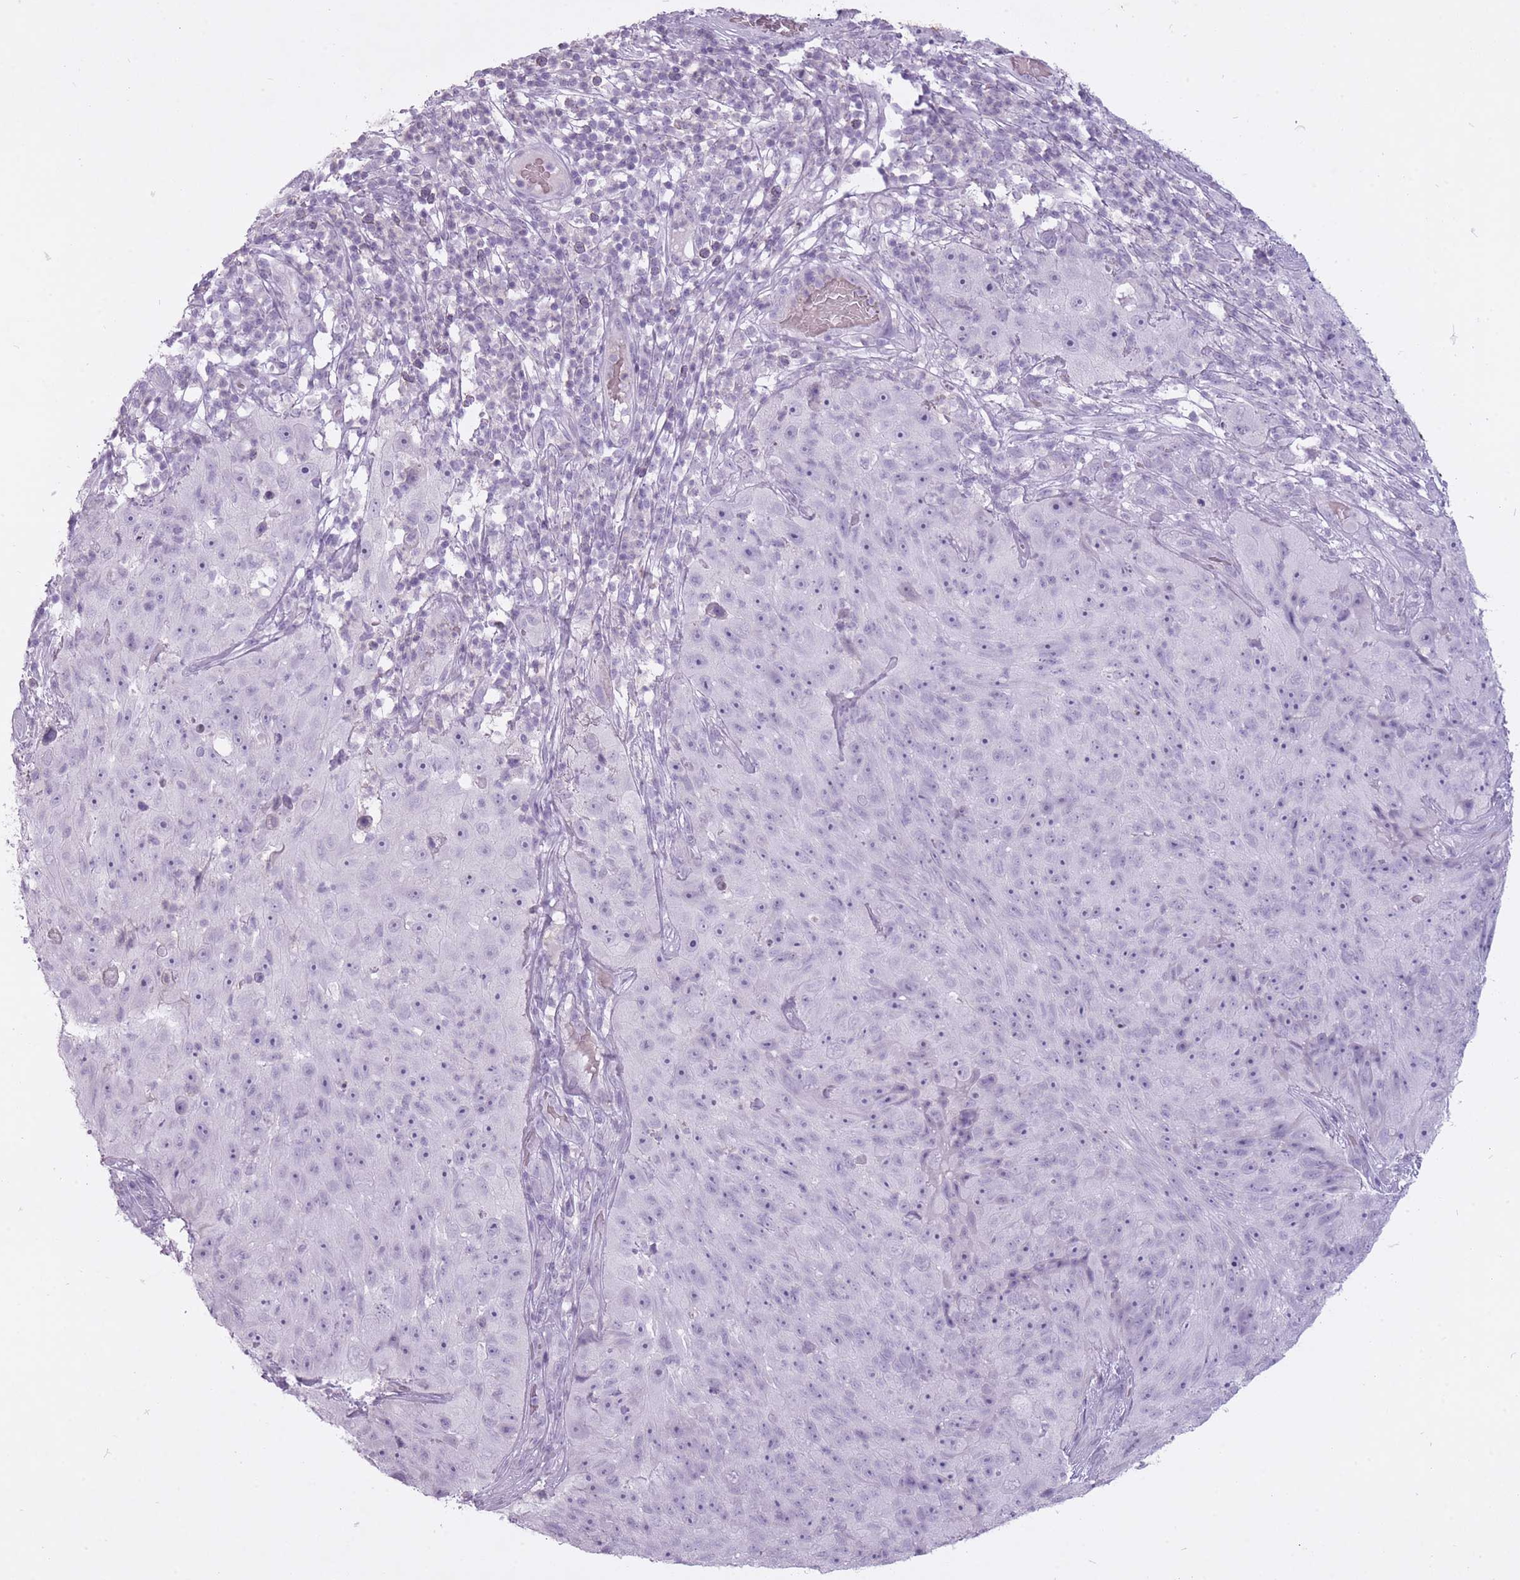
{"staining": {"intensity": "negative", "quantity": "none", "location": "none"}, "tissue": "skin cancer", "cell_type": "Tumor cells", "image_type": "cancer", "snomed": [{"axis": "morphology", "description": "Squamous cell carcinoma, NOS"}, {"axis": "topography", "description": "Skin"}], "caption": "The micrograph reveals no significant expression in tumor cells of skin squamous cell carcinoma. Brightfield microscopy of IHC stained with DAB (3,3'-diaminobenzidine) (brown) and hematoxylin (blue), captured at high magnification.", "gene": "RFX4", "patient": {"sex": "female", "age": 87}}